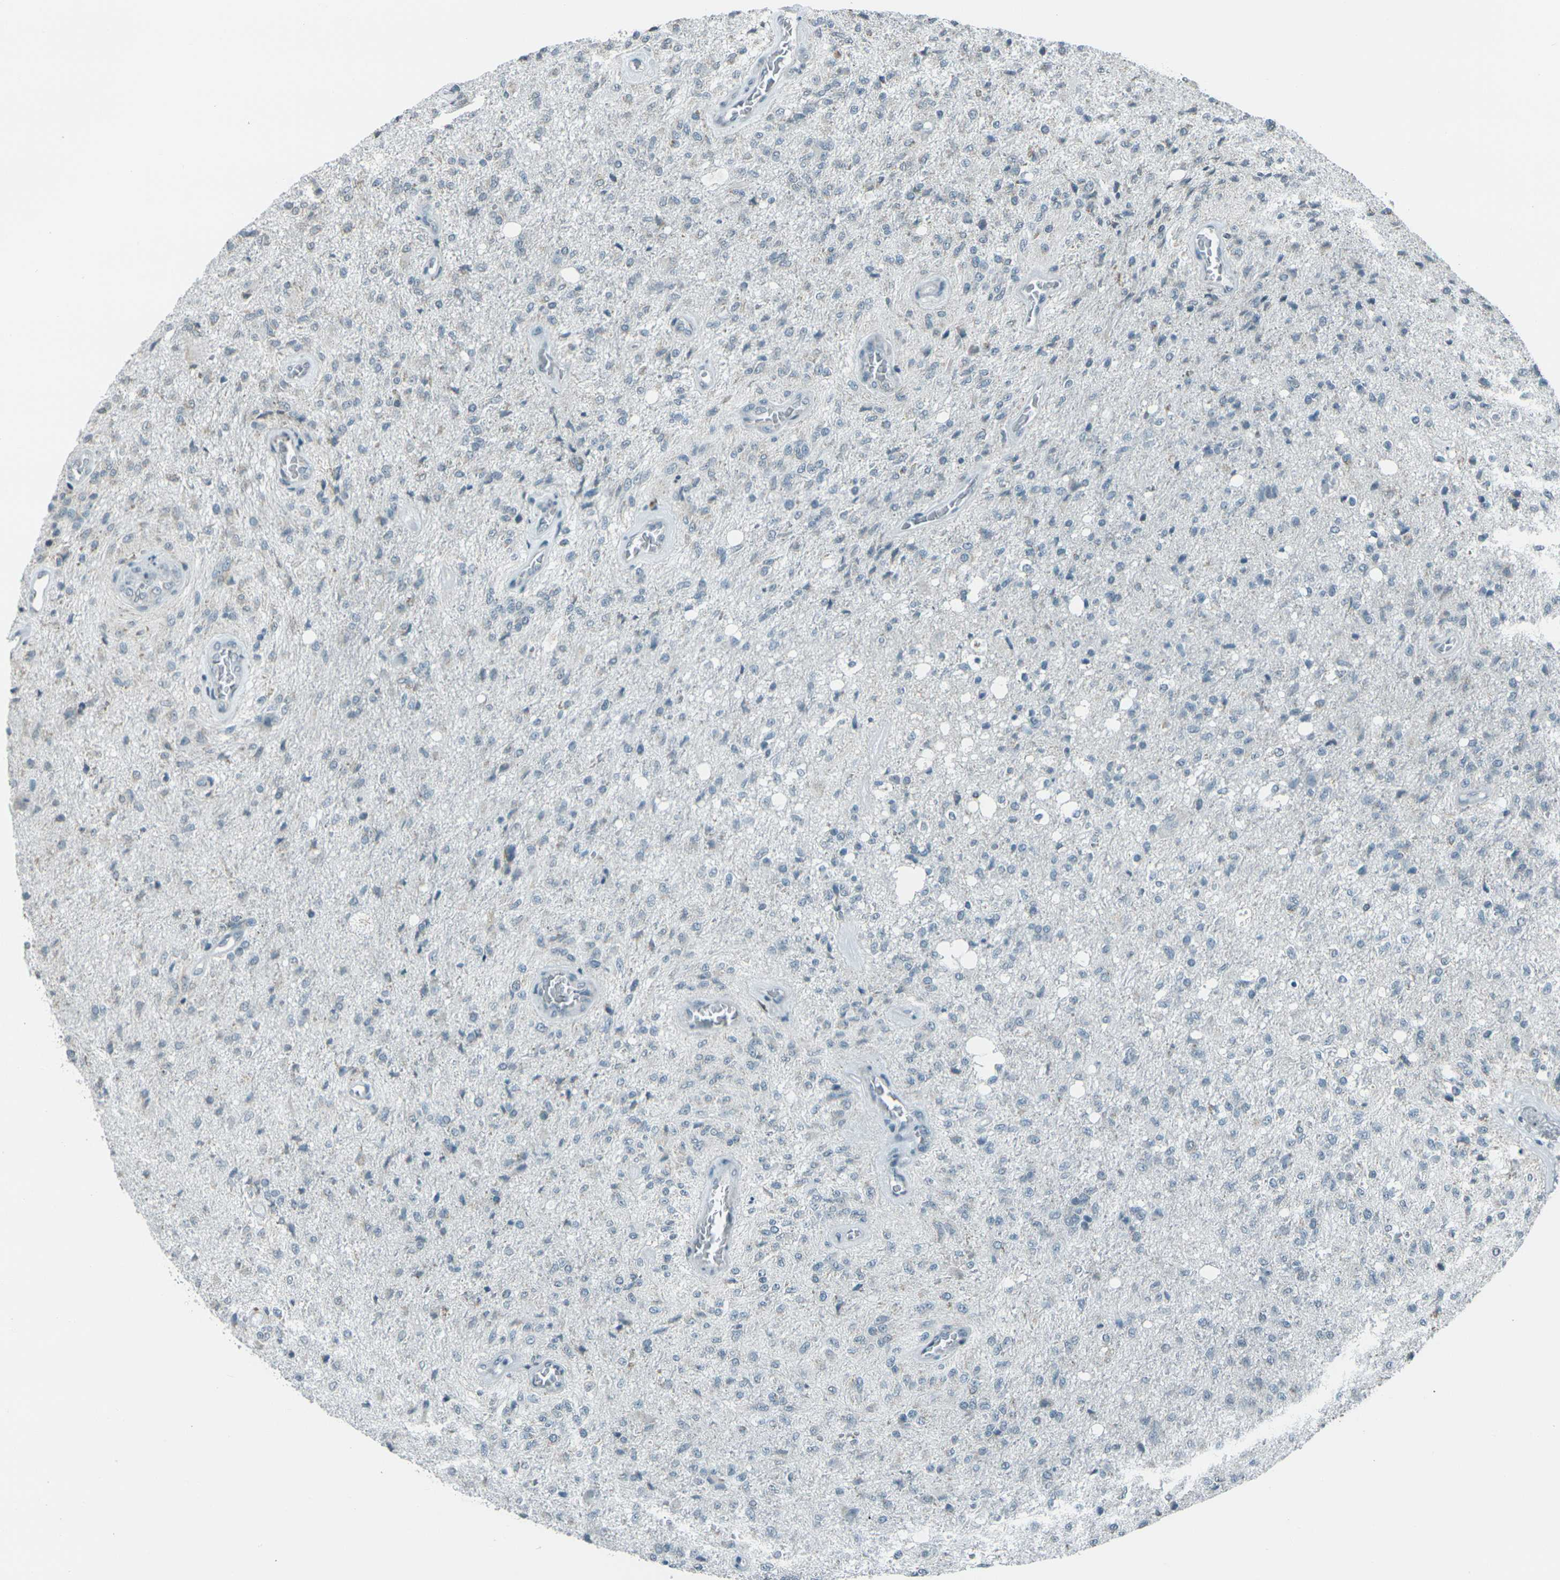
{"staining": {"intensity": "weak", "quantity": "<25%", "location": "cytoplasmic/membranous"}, "tissue": "glioma", "cell_type": "Tumor cells", "image_type": "cancer", "snomed": [{"axis": "morphology", "description": "Normal tissue, NOS"}, {"axis": "morphology", "description": "Glioma, malignant, High grade"}, {"axis": "topography", "description": "Cerebral cortex"}], "caption": "This is a micrograph of immunohistochemistry staining of glioma, which shows no expression in tumor cells.", "gene": "H2BC1", "patient": {"sex": "male", "age": 77}}